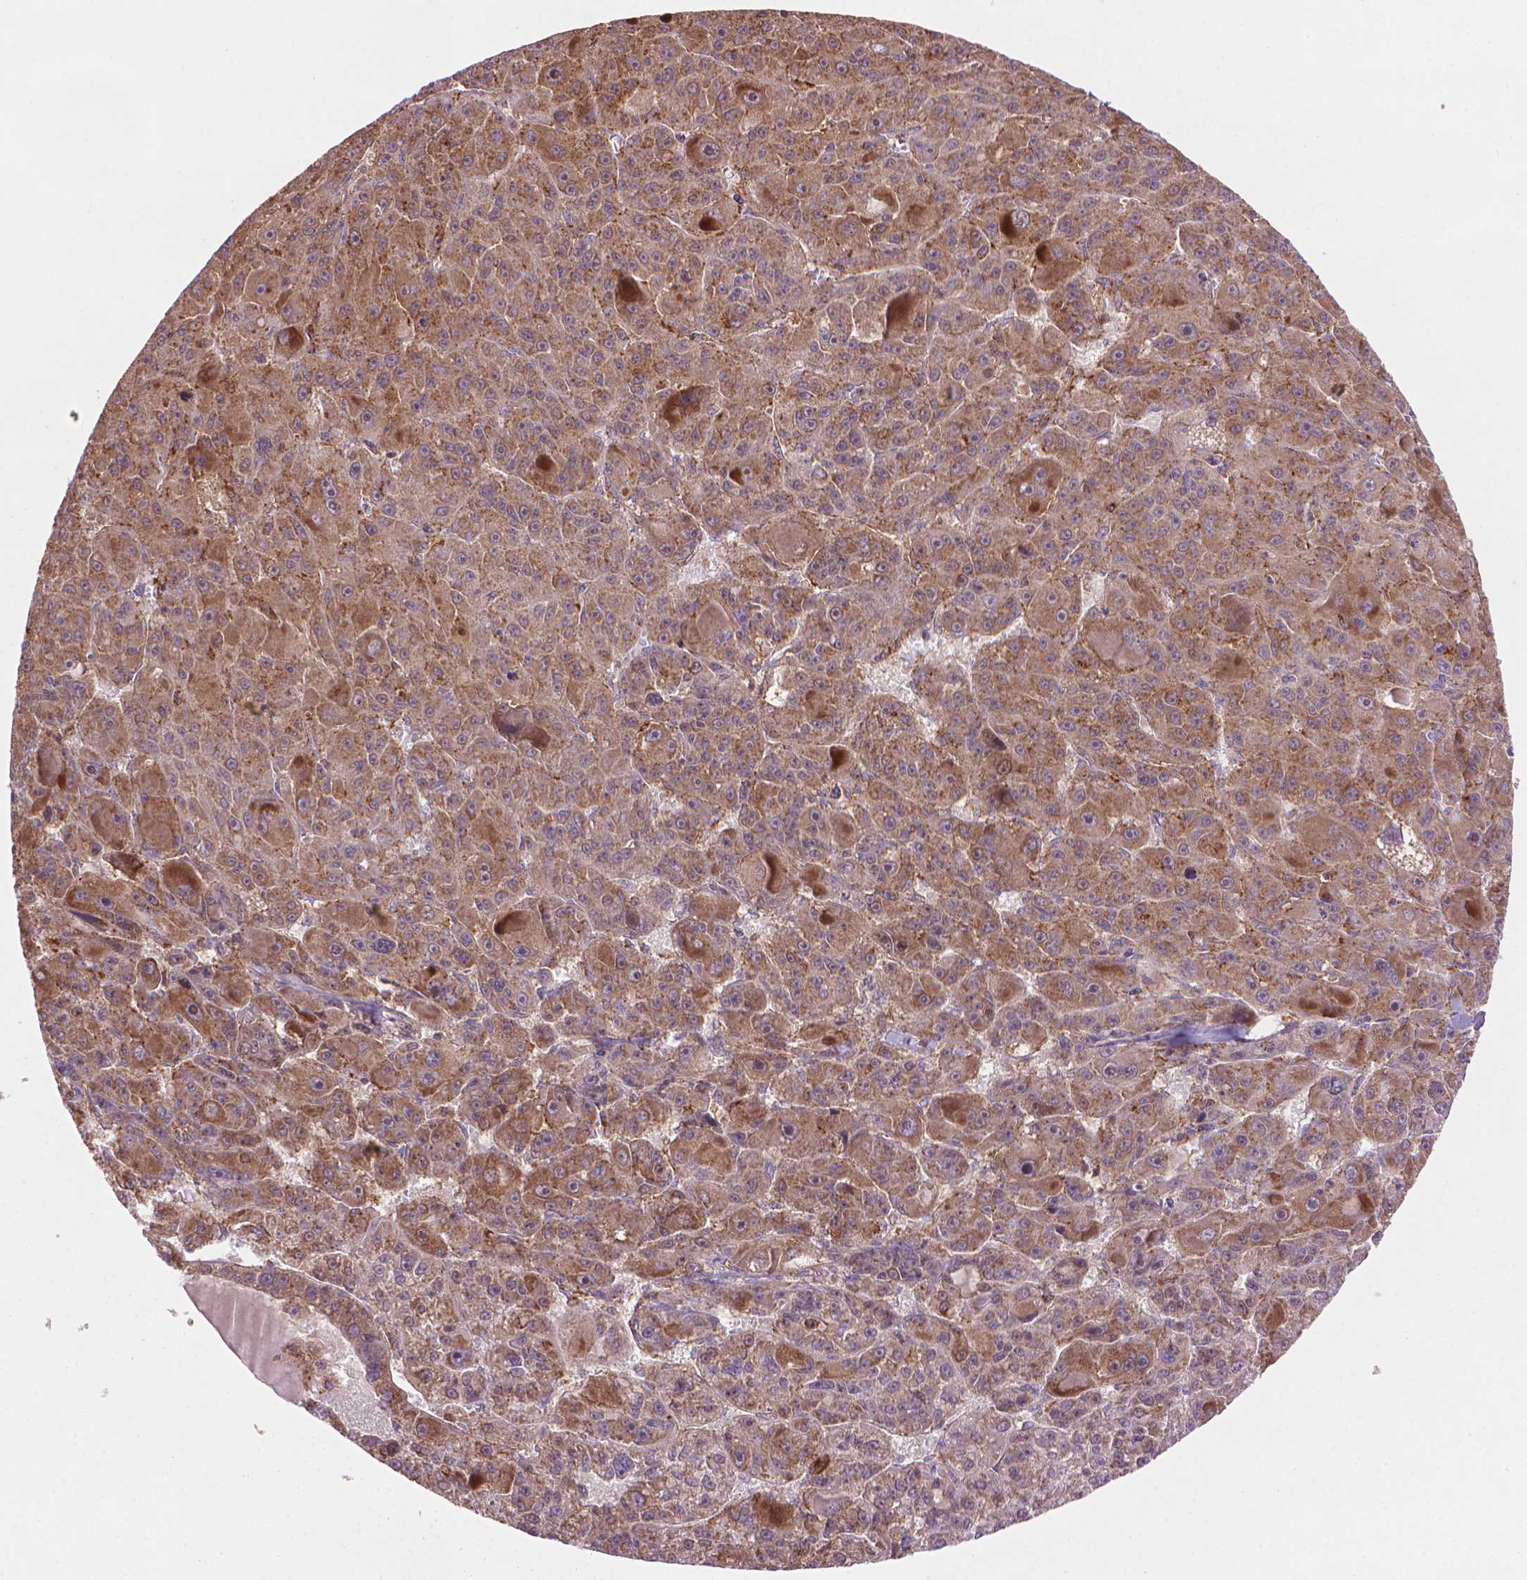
{"staining": {"intensity": "moderate", "quantity": ">75%", "location": "cytoplasmic/membranous"}, "tissue": "liver cancer", "cell_type": "Tumor cells", "image_type": "cancer", "snomed": [{"axis": "morphology", "description": "Carcinoma, Hepatocellular, NOS"}, {"axis": "topography", "description": "Liver"}], "caption": "A brown stain highlights moderate cytoplasmic/membranous staining of a protein in human hepatocellular carcinoma (liver) tumor cells.", "gene": "VARS2", "patient": {"sex": "male", "age": 76}}